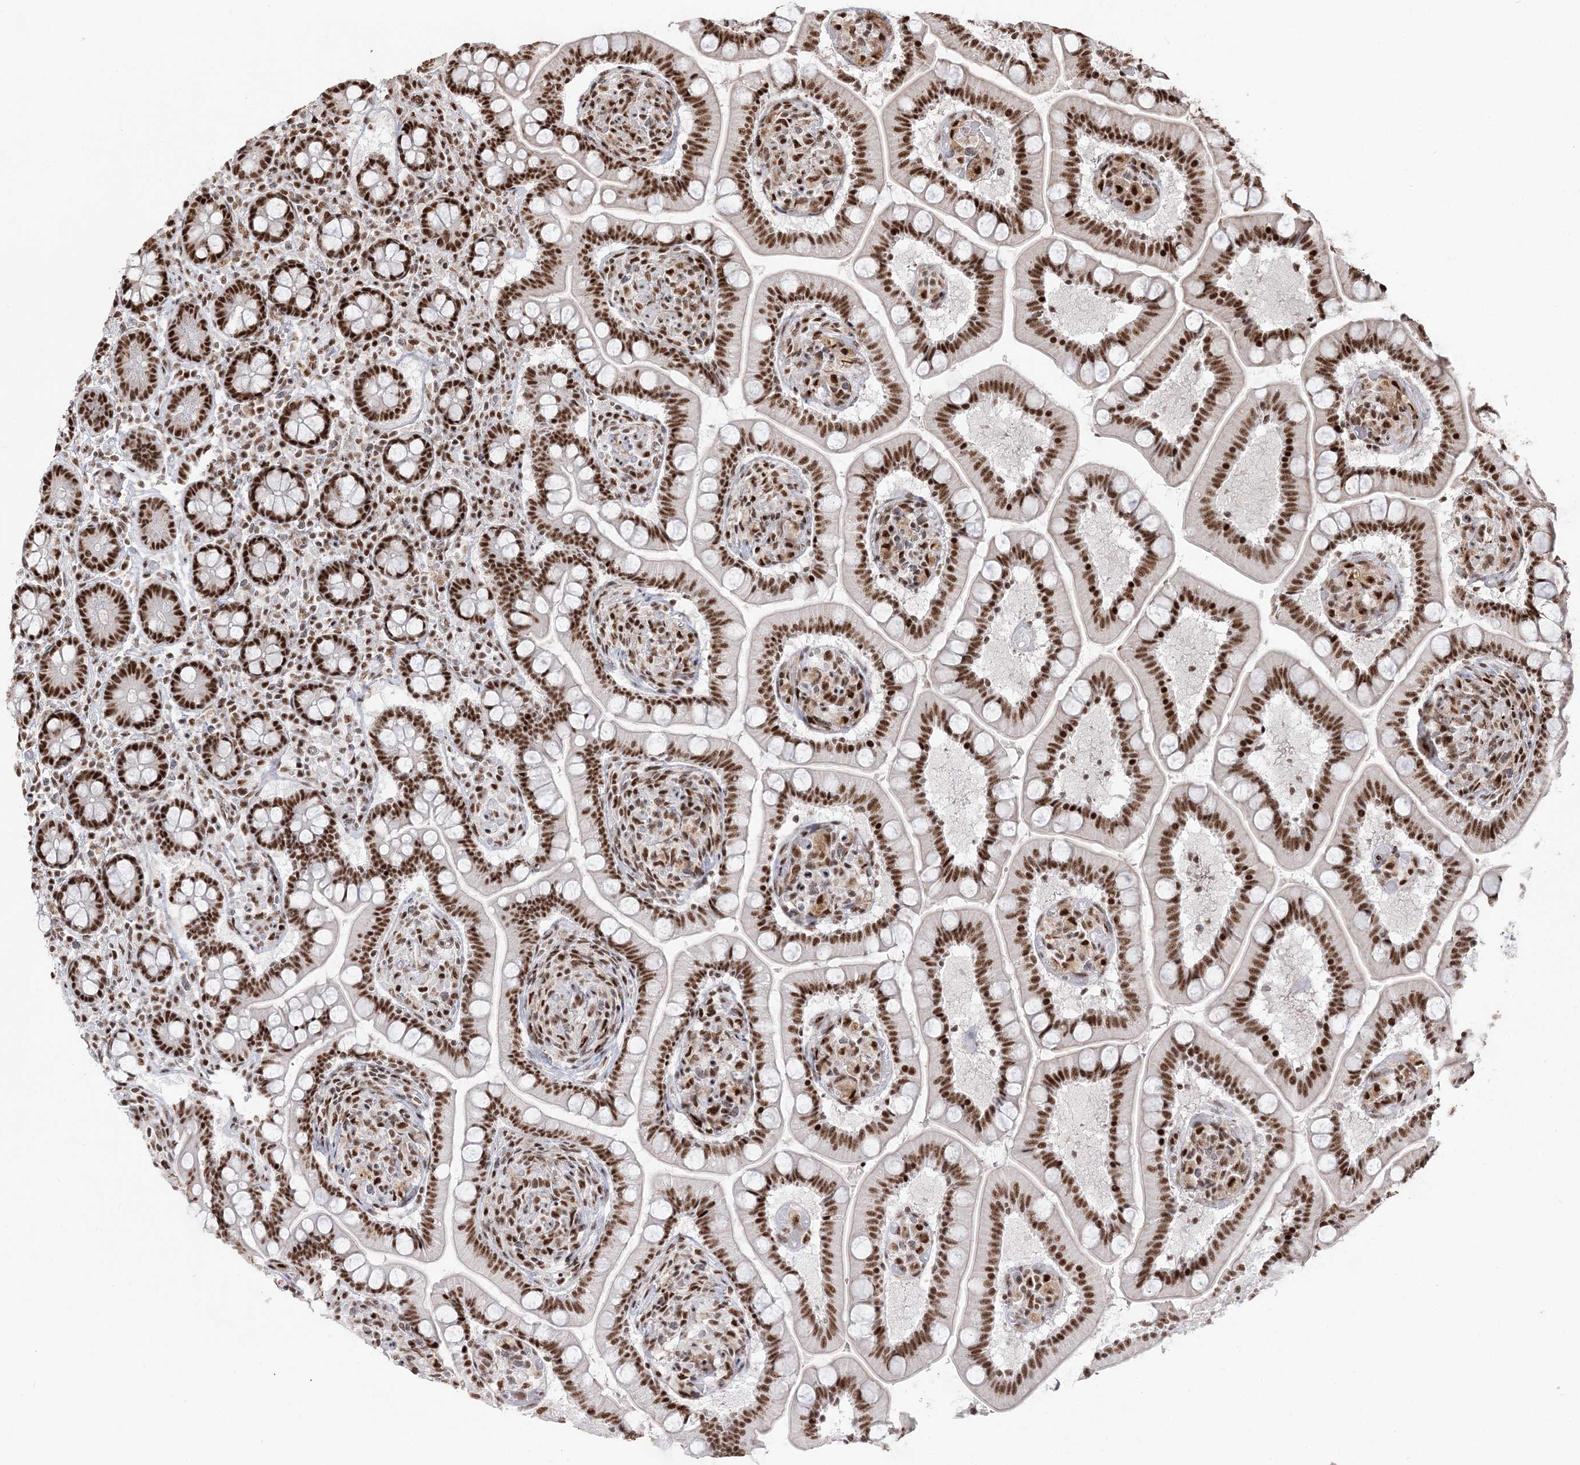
{"staining": {"intensity": "strong", "quantity": ">75%", "location": "nuclear"}, "tissue": "small intestine", "cell_type": "Glandular cells", "image_type": "normal", "snomed": [{"axis": "morphology", "description": "Normal tissue, NOS"}, {"axis": "topography", "description": "Small intestine"}], "caption": "Strong nuclear staining for a protein is seen in about >75% of glandular cells of normal small intestine using immunohistochemistry (IHC).", "gene": "RBM17", "patient": {"sex": "female", "age": 64}}